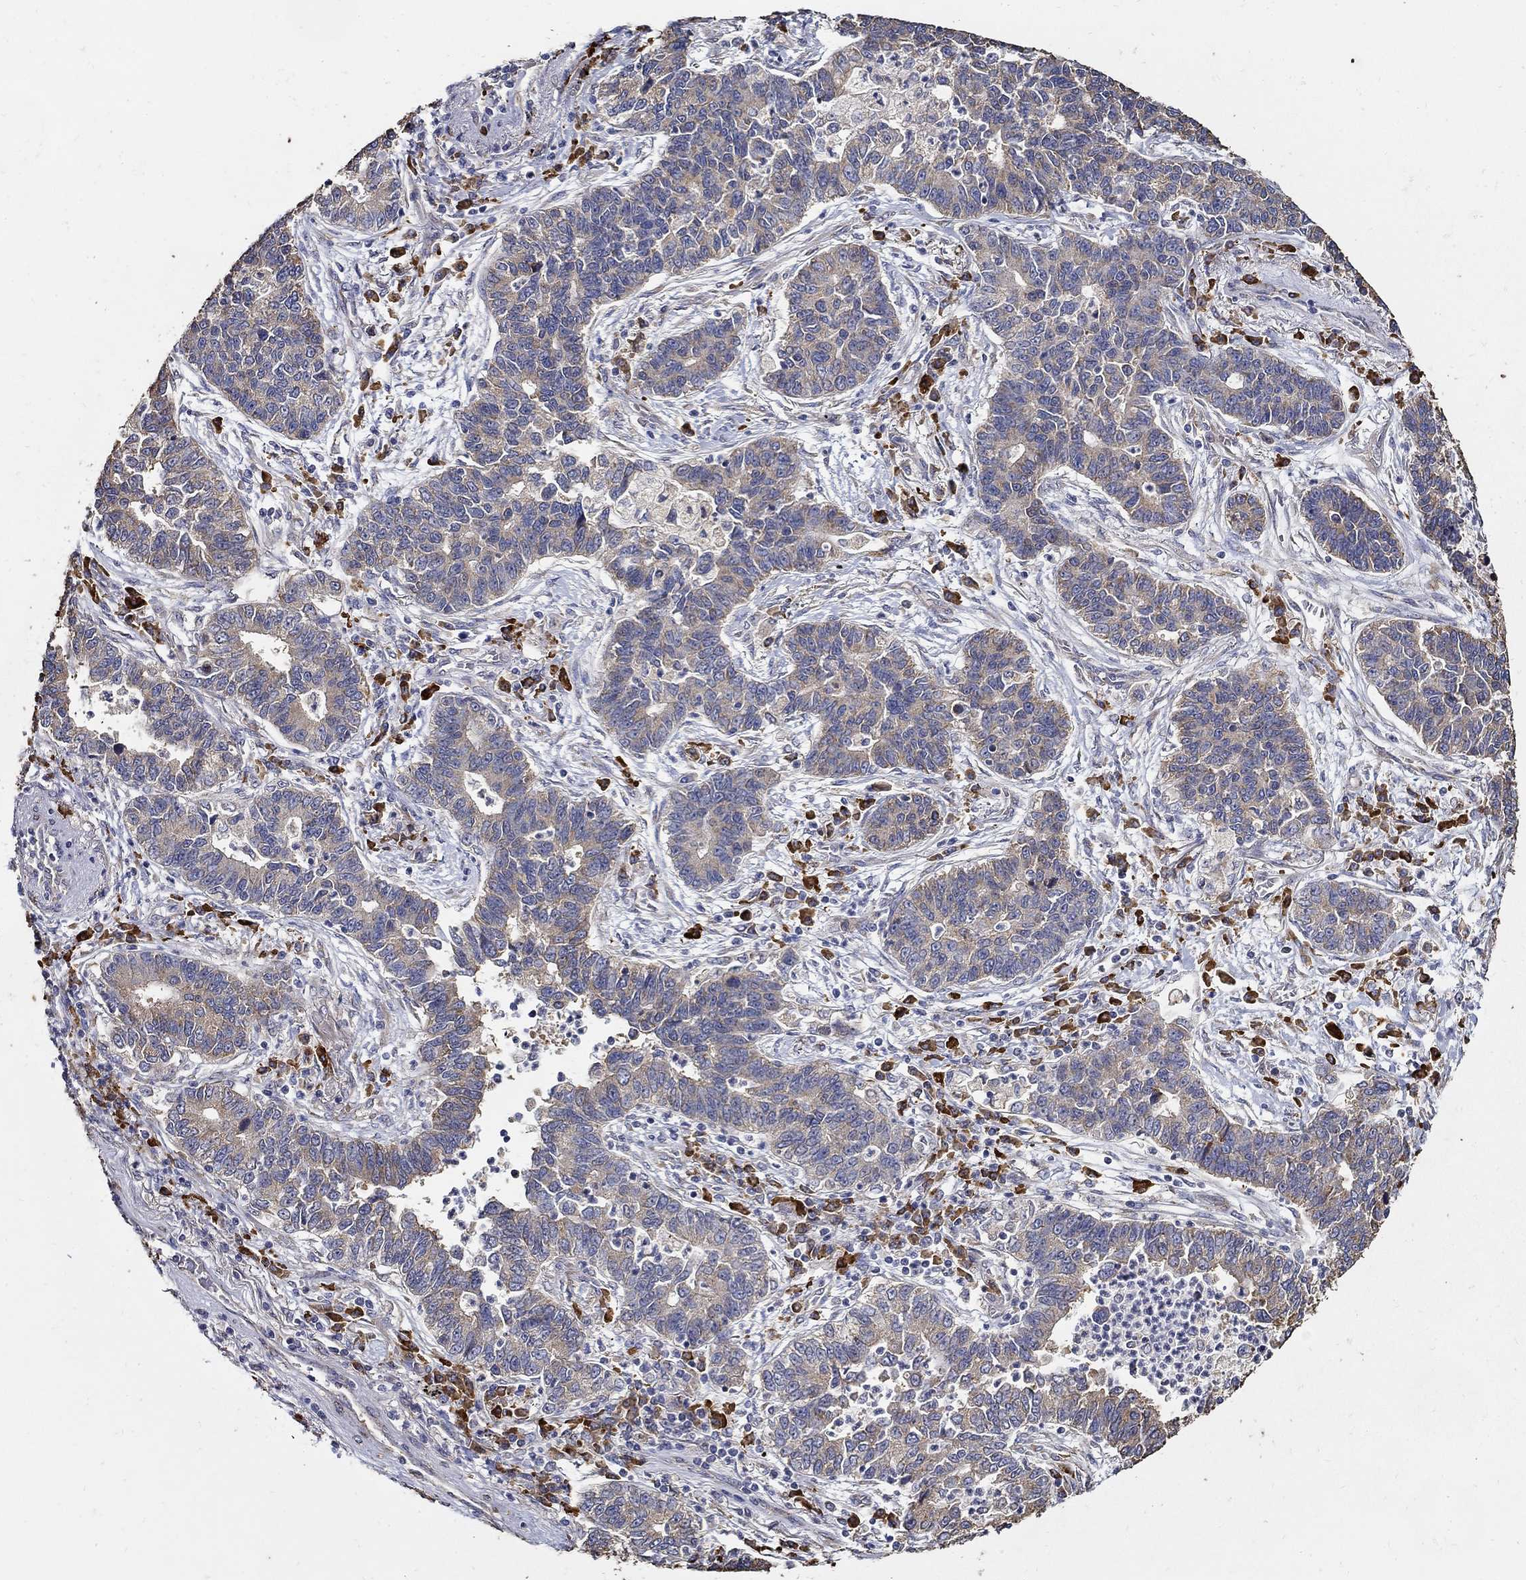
{"staining": {"intensity": "weak", "quantity": "25%-75%", "location": "cytoplasmic/membranous"}, "tissue": "lung cancer", "cell_type": "Tumor cells", "image_type": "cancer", "snomed": [{"axis": "morphology", "description": "Adenocarcinoma, NOS"}, {"axis": "topography", "description": "Lung"}], "caption": "Protein expression by IHC reveals weak cytoplasmic/membranous expression in about 25%-75% of tumor cells in lung adenocarcinoma. Nuclei are stained in blue.", "gene": "EMILIN3", "patient": {"sex": "female", "age": 57}}